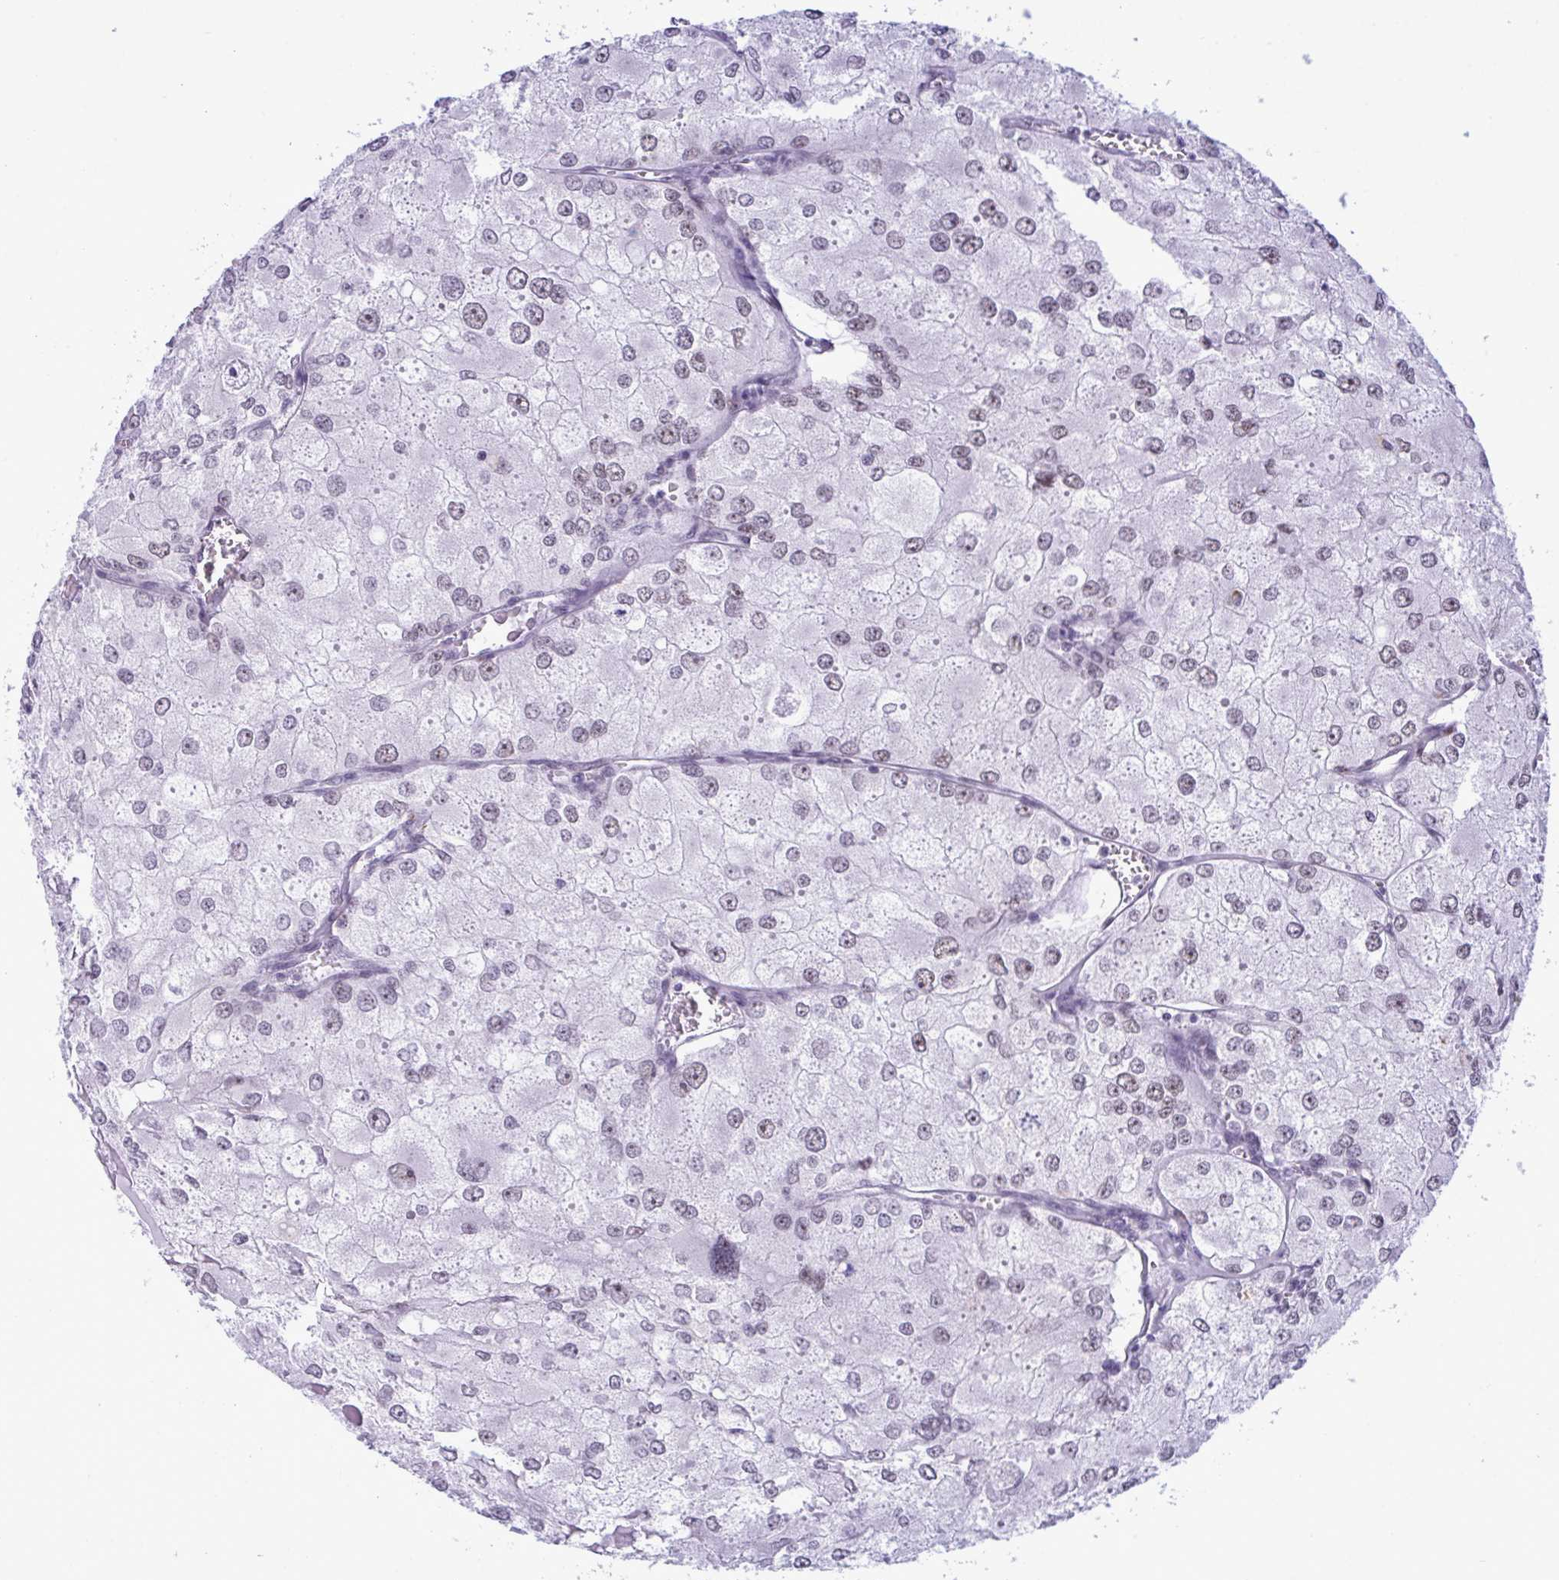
{"staining": {"intensity": "weak", "quantity": "25%-75%", "location": "nuclear"}, "tissue": "renal cancer", "cell_type": "Tumor cells", "image_type": "cancer", "snomed": [{"axis": "morphology", "description": "Adenocarcinoma, NOS"}, {"axis": "topography", "description": "Kidney"}], "caption": "Protein expression by immunohistochemistry demonstrates weak nuclear positivity in about 25%-75% of tumor cells in adenocarcinoma (renal). The staining was performed using DAB (3,3'-diaminobenzidine) to visualize the protein expression in brown, while the nuclei were stained in blue with hematoxylin (Magnification: 20x).", "gene": "ELN", "patient": {"sex": "female", "age": 70}}